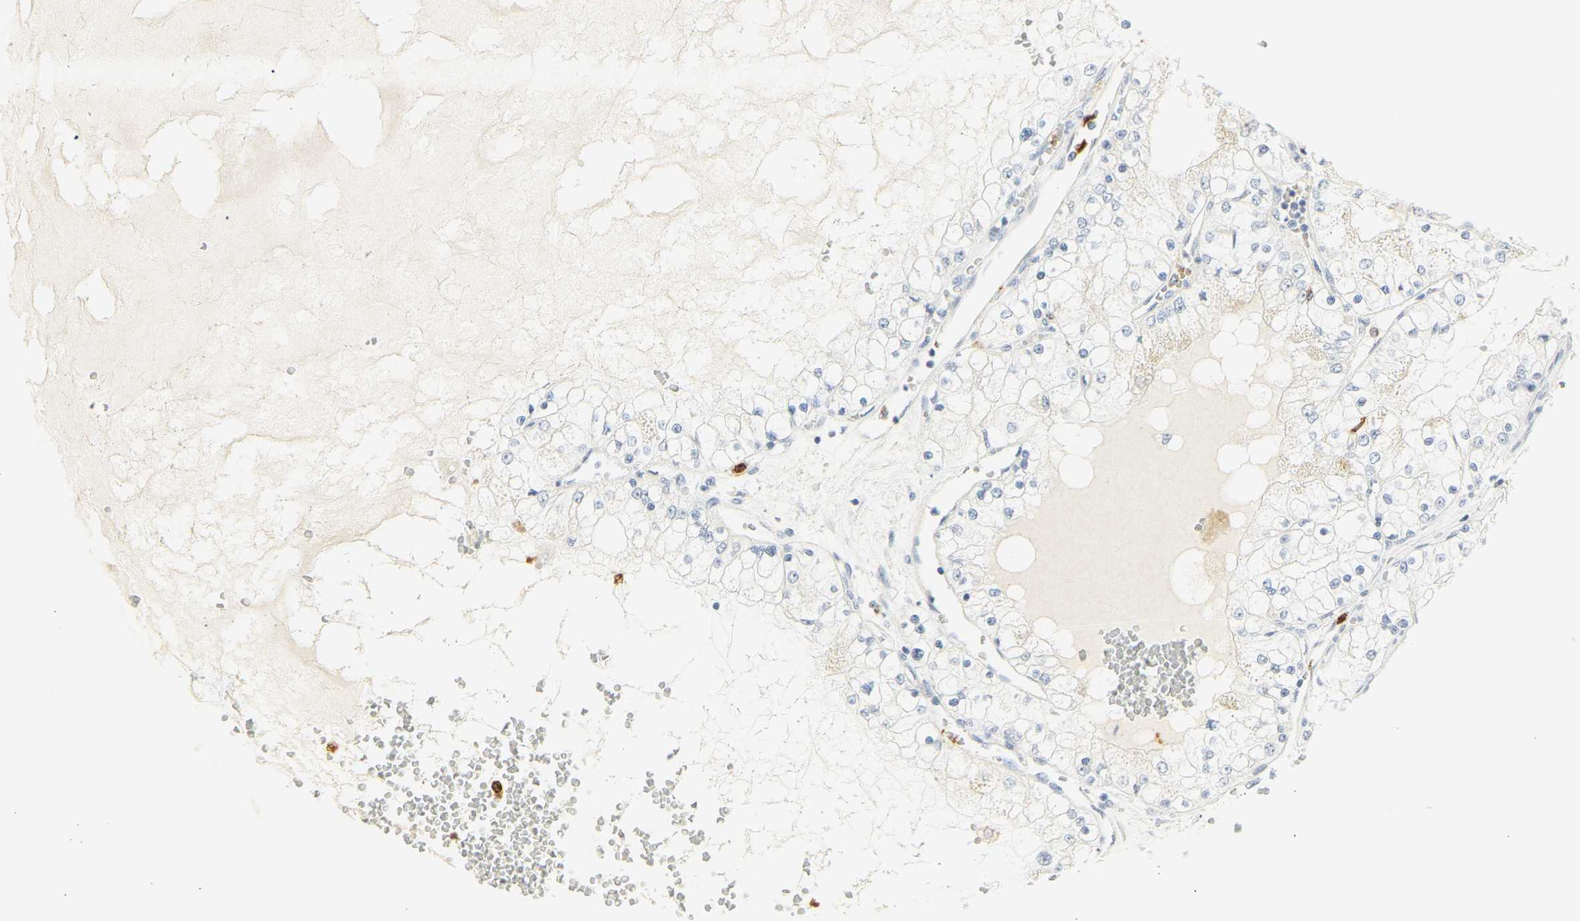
{"staining": {"intensity": "negative", "quantity": "none", "location": "none"}, "tissue": "renal cancer", "cell_type": "Tumor cells", "image_type": "cancer", "snomed": [{"axis": "morphology", "description": "Adenocarcinoma, NOS"}, {"axis": "topography", "description": "Kidney"}], "caption": "Photomicrograph shows no significant protein staining in tumor cells of renal cancer (adenocarcinoma).", "gene": "MPO", "patient": {"sex": "male", "age": 68}}